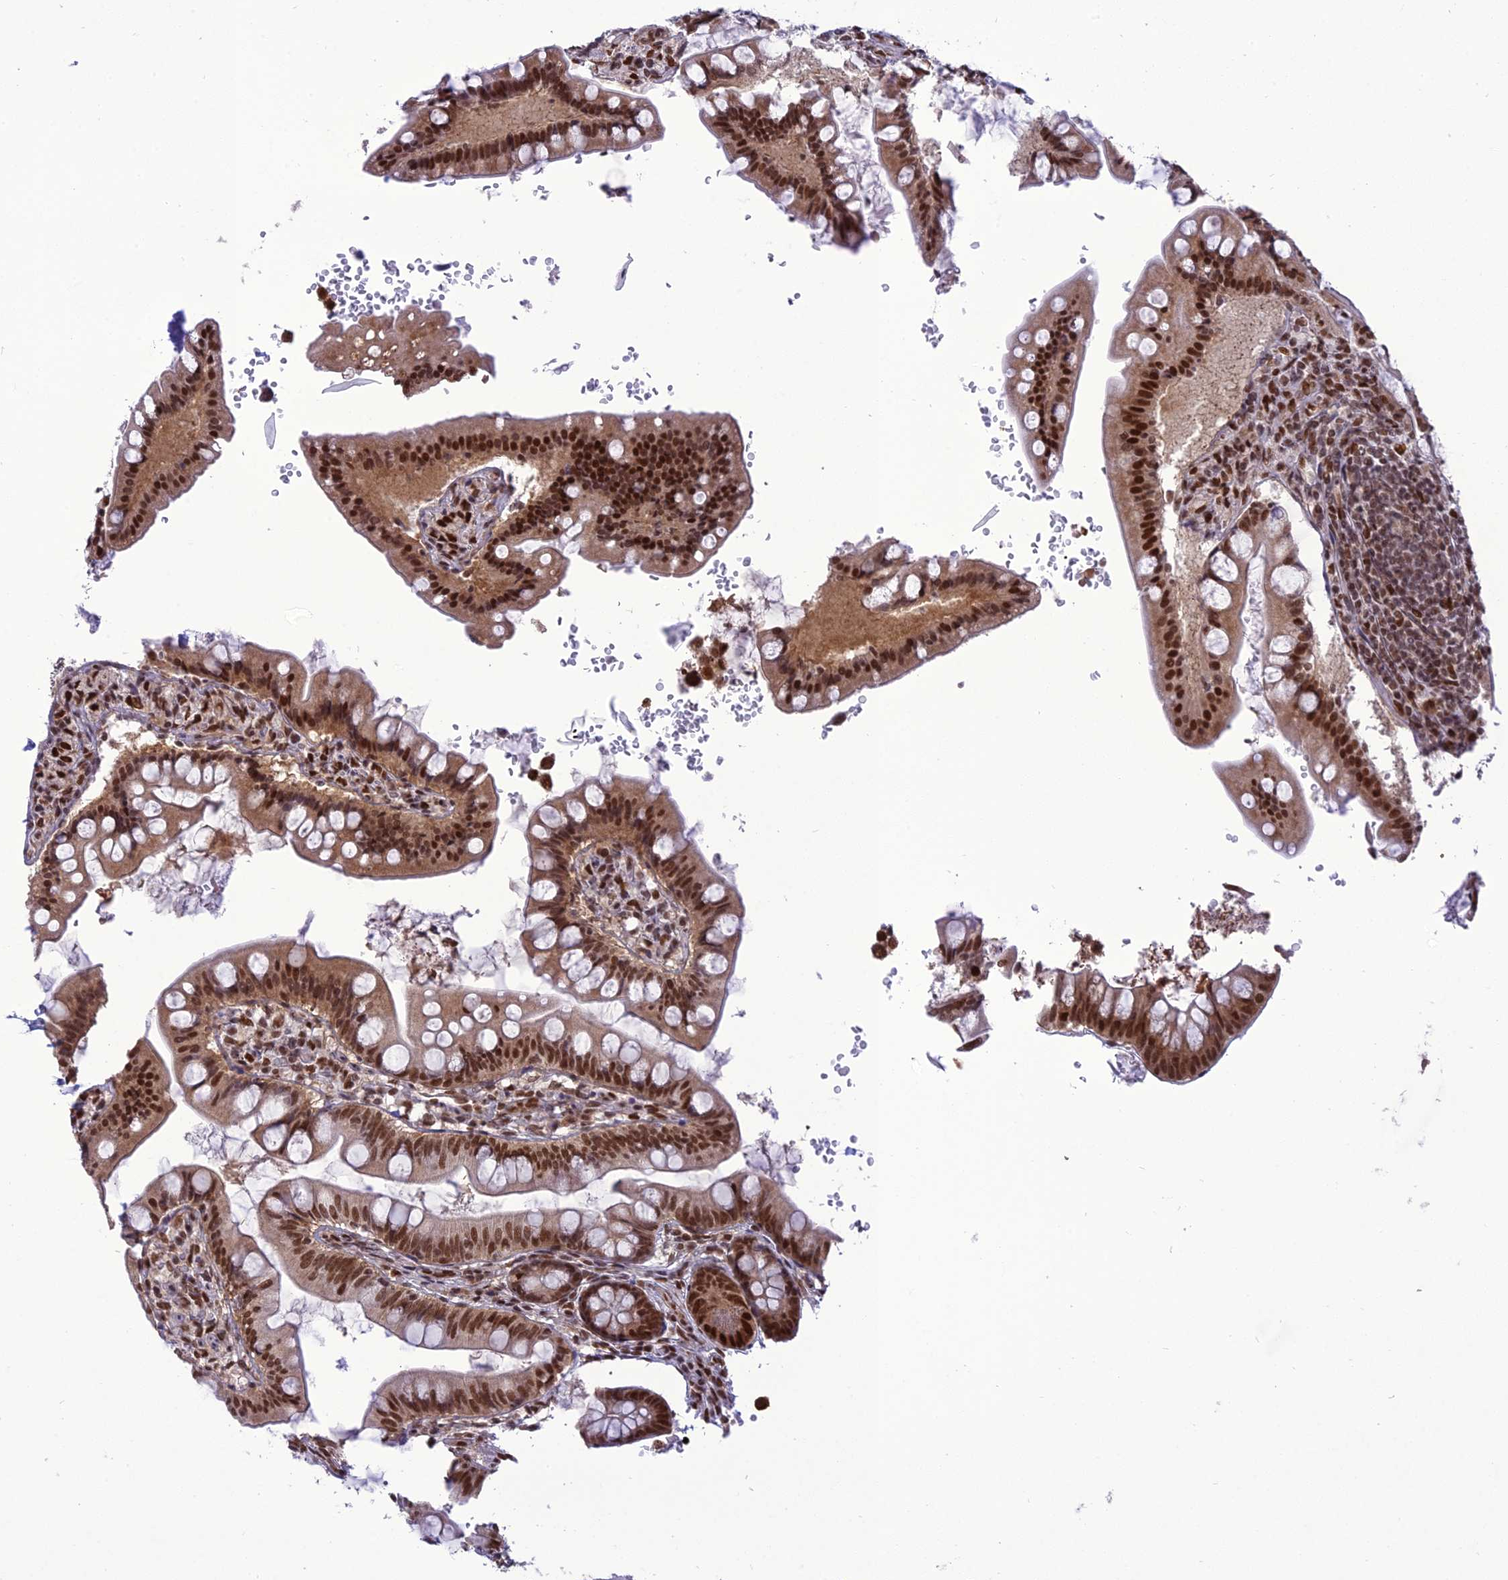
{"staining": {"intensity": "strong", "quantity": ">75%", "location": "nuclear"}, "tissue": "small intestine", "cell_type": "Glandular cells", "image_type": "normal", "snomed": [{"axis": "morphology", "description": "Normal tissue, NOS"}, {"axis": "topography", "description": "Small intestine"}], "caption": "An immunohistochemistry micrograph of benign tissue is shown. Protein staining in brown shows strong nuclear positivity in small intestine within glandular cells.", "gene": "DDX1", "patient": {"sex": "male", "age": 7}}